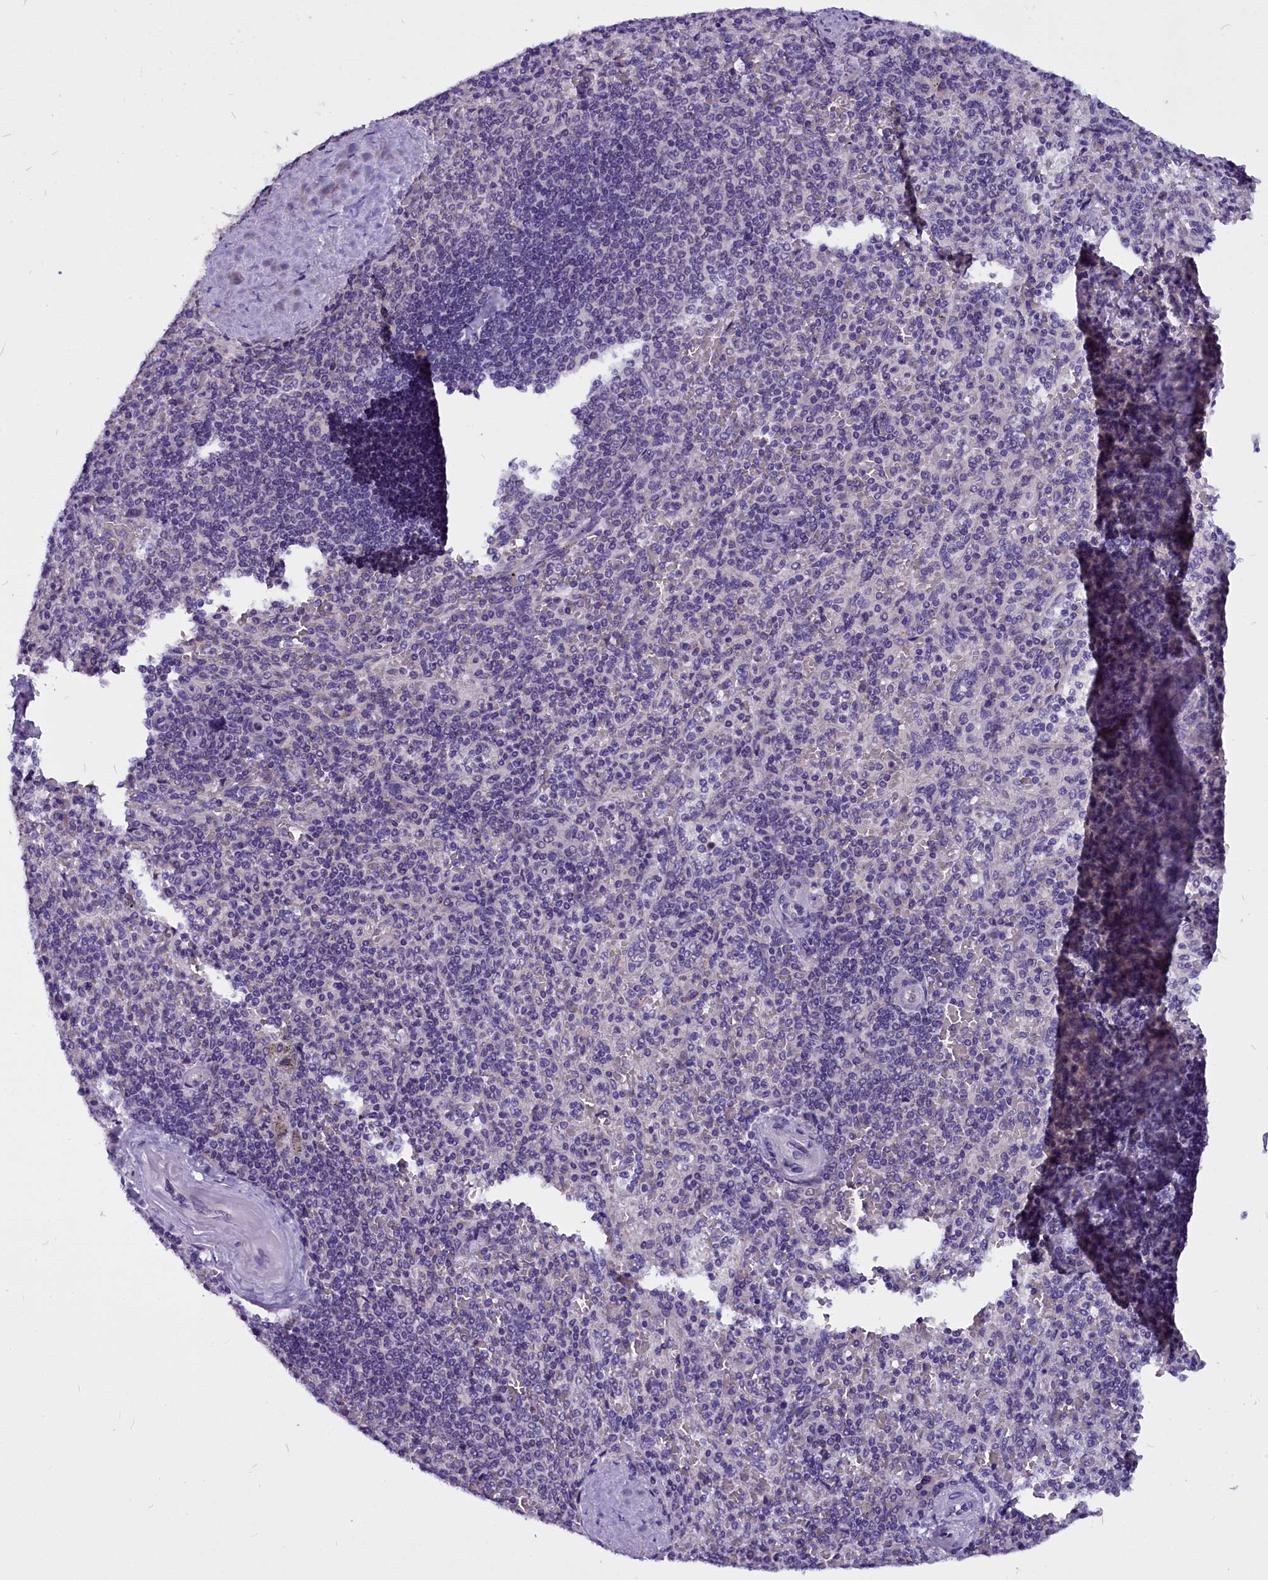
{"staining": {"intensity": "negative", "quantity": "none", "location": "none"}, "tissue": "spleen", "cell_type": "Cells in red pulp", "image_type": "normal", "snomed": [{"axis": "morphology", "description": "Normal tissue, NOS"}, {"axis": "topography", "description": "Spleen"}], "caption": "This is a histopathology image of IHC staining of benign spleen, which shows no staining in cells in red pulp.", "gene": "CEP170", "patient": {"sex": "male", "age": 82}}